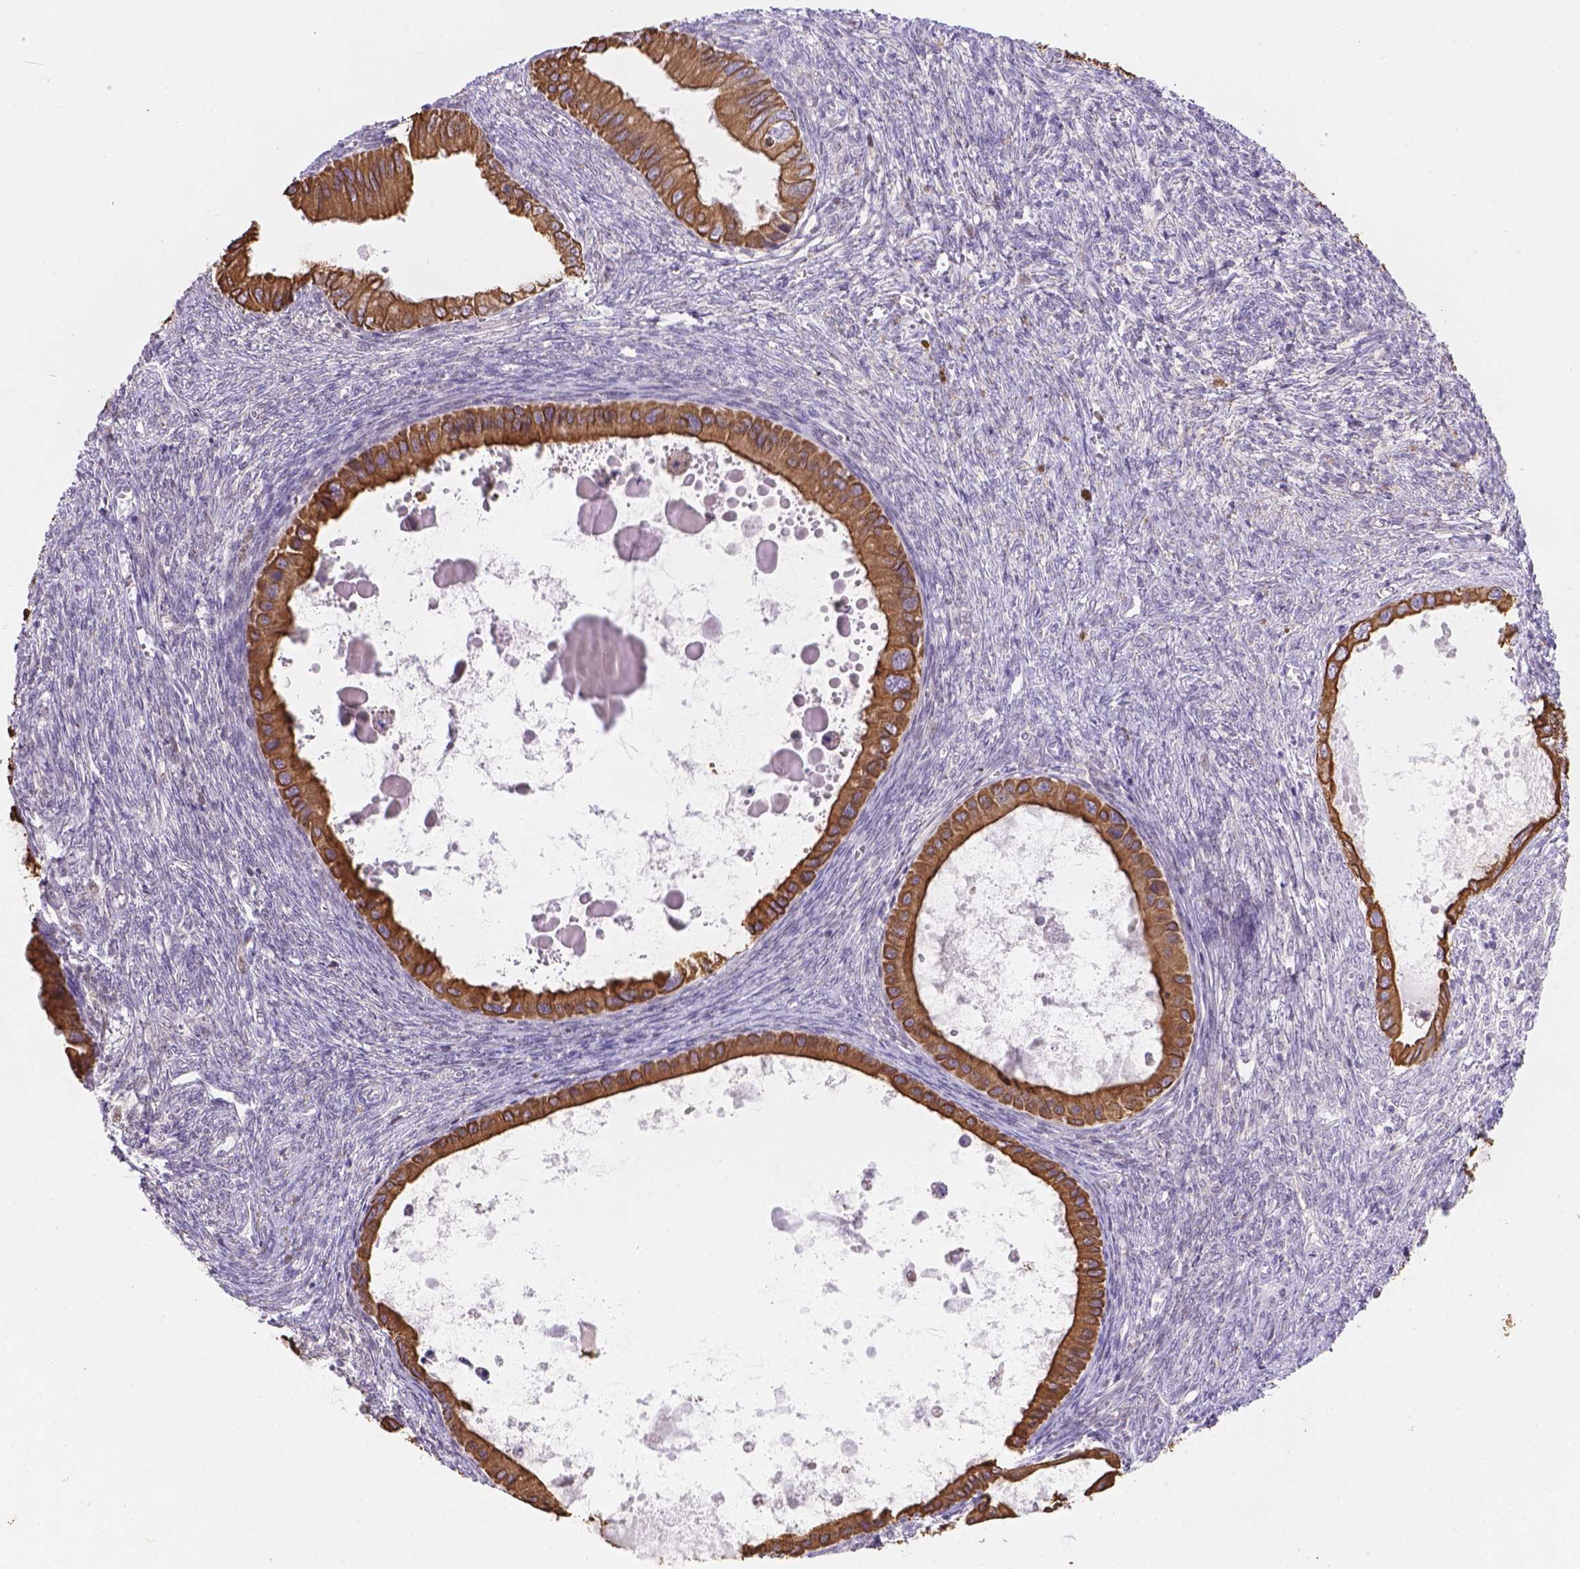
{"staining": {"intensity": "strong", "quantity": ">75%", "location": "cytoplasmic/membranous"}, "tissue": "ovarian cancer", "cell_type": "Tumor cells", "image_type": "cancer", "snomed": [{"axis": "morphology", "description": "Cystadenocarcinoma, mucinous, NOS"}, {"axis": "topography", "description": "Ovary"}], "caption": "The micrograph demonstrates a brown stain indicating the presence of a protein in the cytoplasmic/membranous of tumor cells in ovarian cancer (mucinous cystadenocarcinoma).", "gene": "DMWD", "patient": {"sex": "female", "age": 64}}